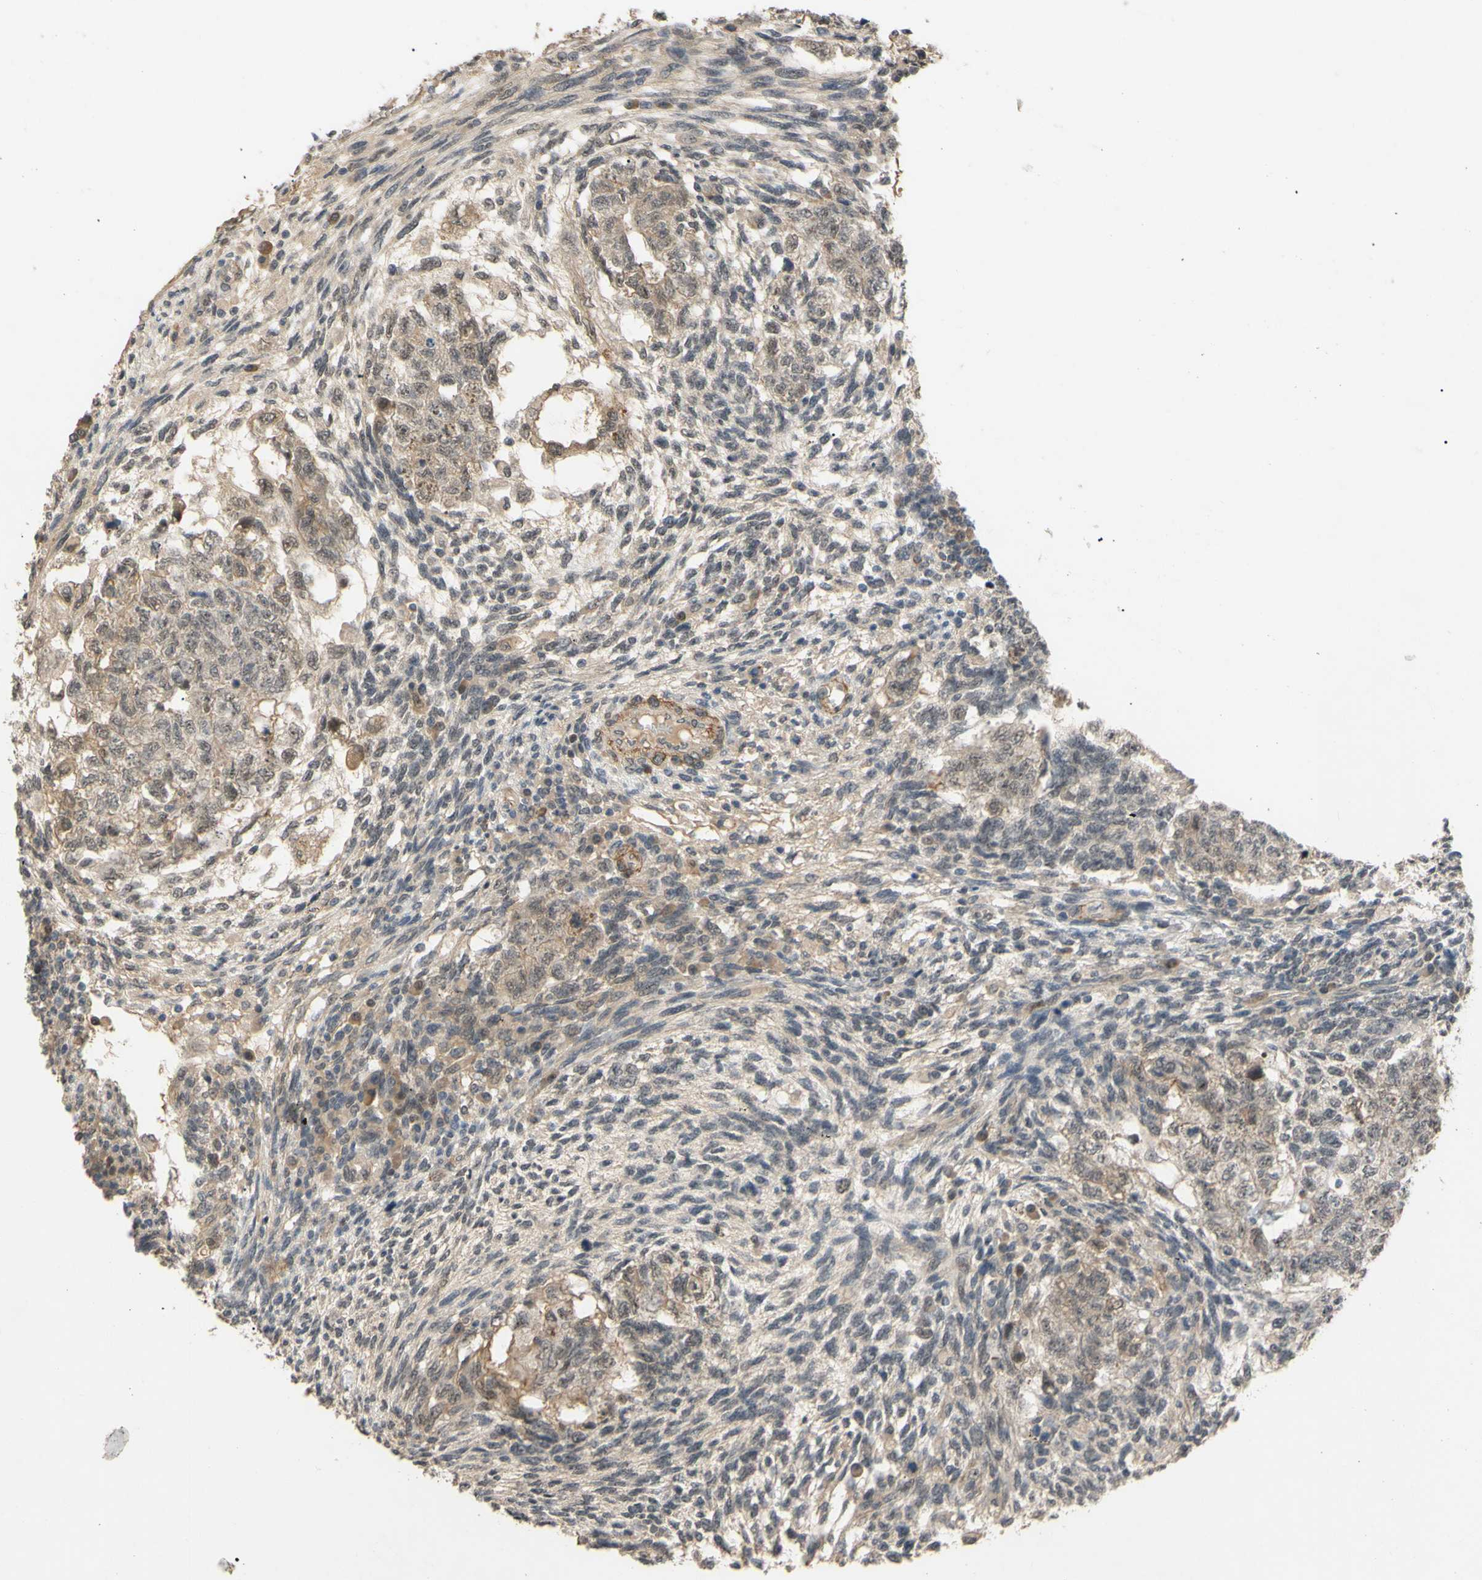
{"staining": {"intensity": "weak", "quantity": ">75%", "location": "cytoplasmic/membranous"}, "tissue": "testis cancer", "cell_type": "Tumor cells", "image_type": "cancer", "snomed": [{"axis": "morphology", "description": "Normal tissue, NOS"}, {"axis": "morphology", "description": "Carcinoma, Embryonal, NOS"}, {"axis": "topography", "description": "Testis"}], "caption": "Testis cancer stained with a brown dye demonstrates weak cytoplasmic/membranous positive expression in about >75% of tumor cells.", "gene": "ALK", "patient": {"sex": "male", "age": 36}}